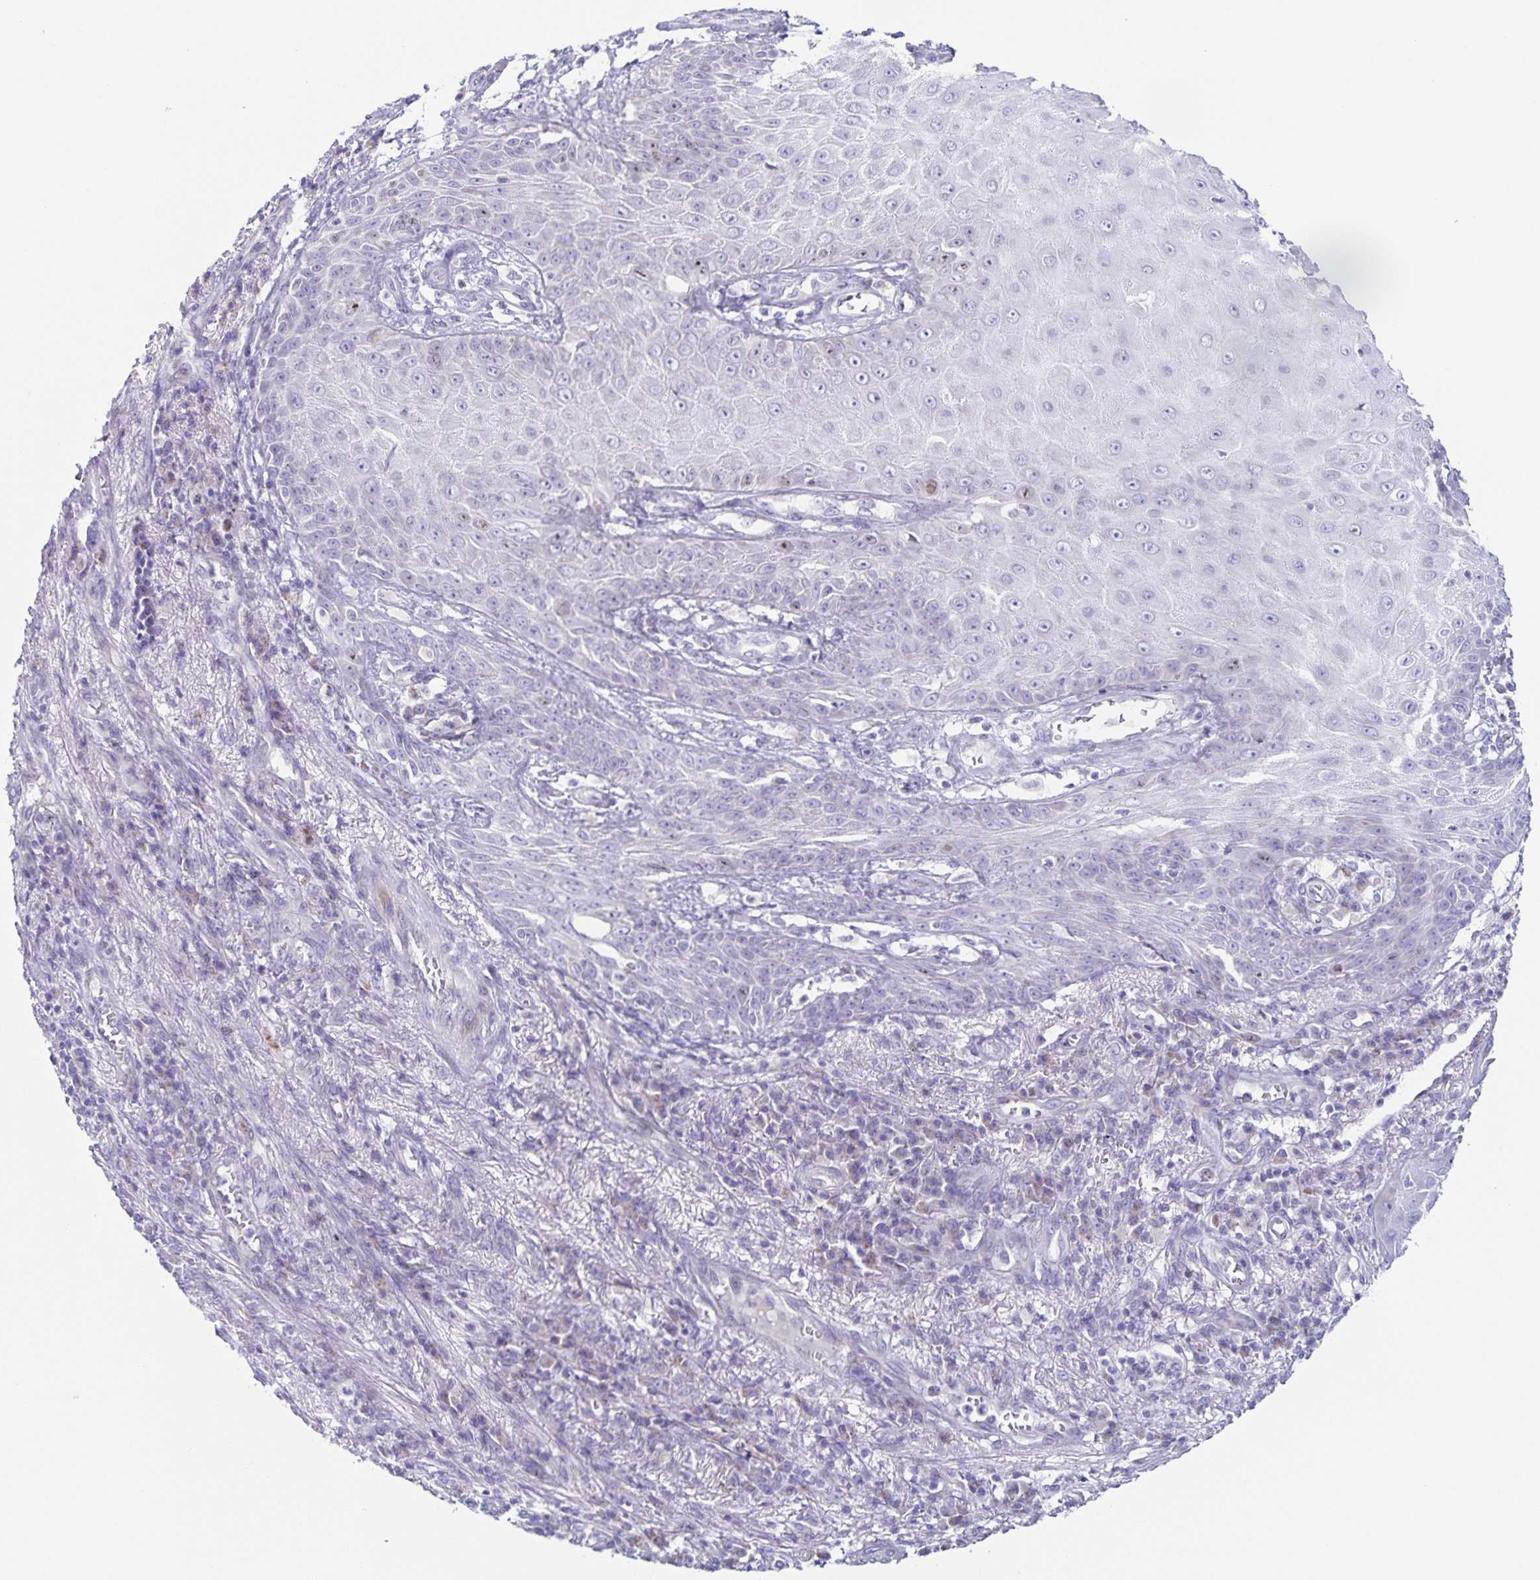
{"staining": {"intensity": "negative", "quantity": "none", "location": "none"}, "tissue": "skin cancer", "cell_type": "Tumor cells", "image_type": "cancer", "snomed": [{"axis": "morphology", "description": "Squamous cell carcinoma, NOS"}, {"axis": "topography", "description": "Skin"}], "caption": "DAB (3,3'-diaminobenzidine) immunohistochemical staining of skin squamous cell carcinoma exhibits no significant staining in tumor cells. (Brightfield microscopy of DAB immunohistochemistry (IHC) at high magnification).", "gene": "CENPH", "patient": {"sex": "male", "age": 70}}